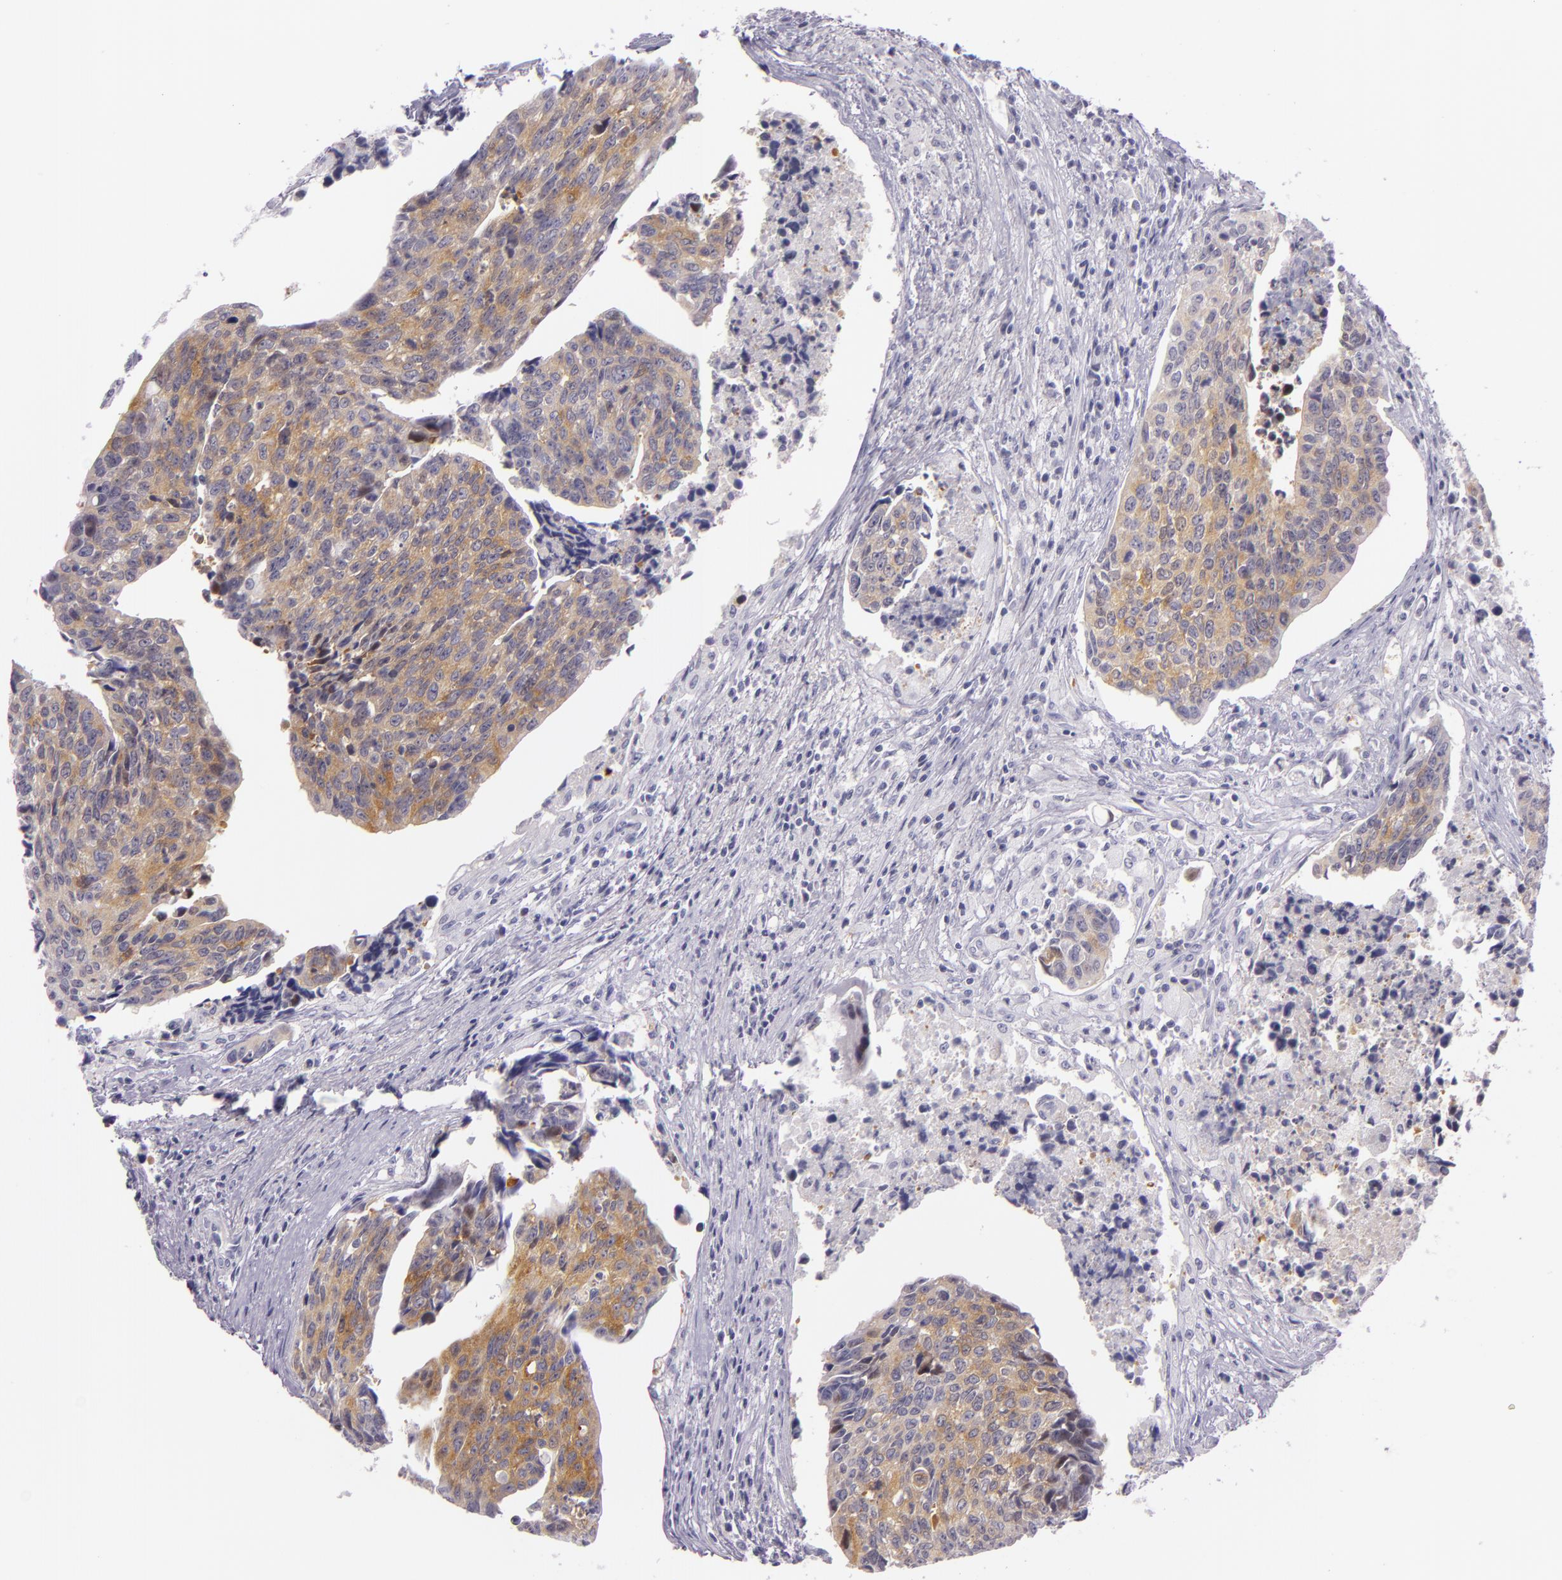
{"staining": {"intensity": "moderate", "quantity": "25%-75%", "location": "cytoplasmic/membranous"}, "tissue": "urothelial cancer", "cell_type": "Tumor cells", "image_type": "cancer", "snomed": [{"axis": "morphology", "description": "Urothelial carcinoma, High grade"}, {"axis": "topography", "description": "Urinary bladder"}], "caption": "Immunohistochemistry histopathology image of high-grade urothelial carcinoma stained for a protein (brown), which exhibits medium levels of moderate cytoplasmic/membranous expression in about 25%-75% of tumor cells.", "gene": "HSP90AA1", "patient": {"sex": "male", "age": 81}}